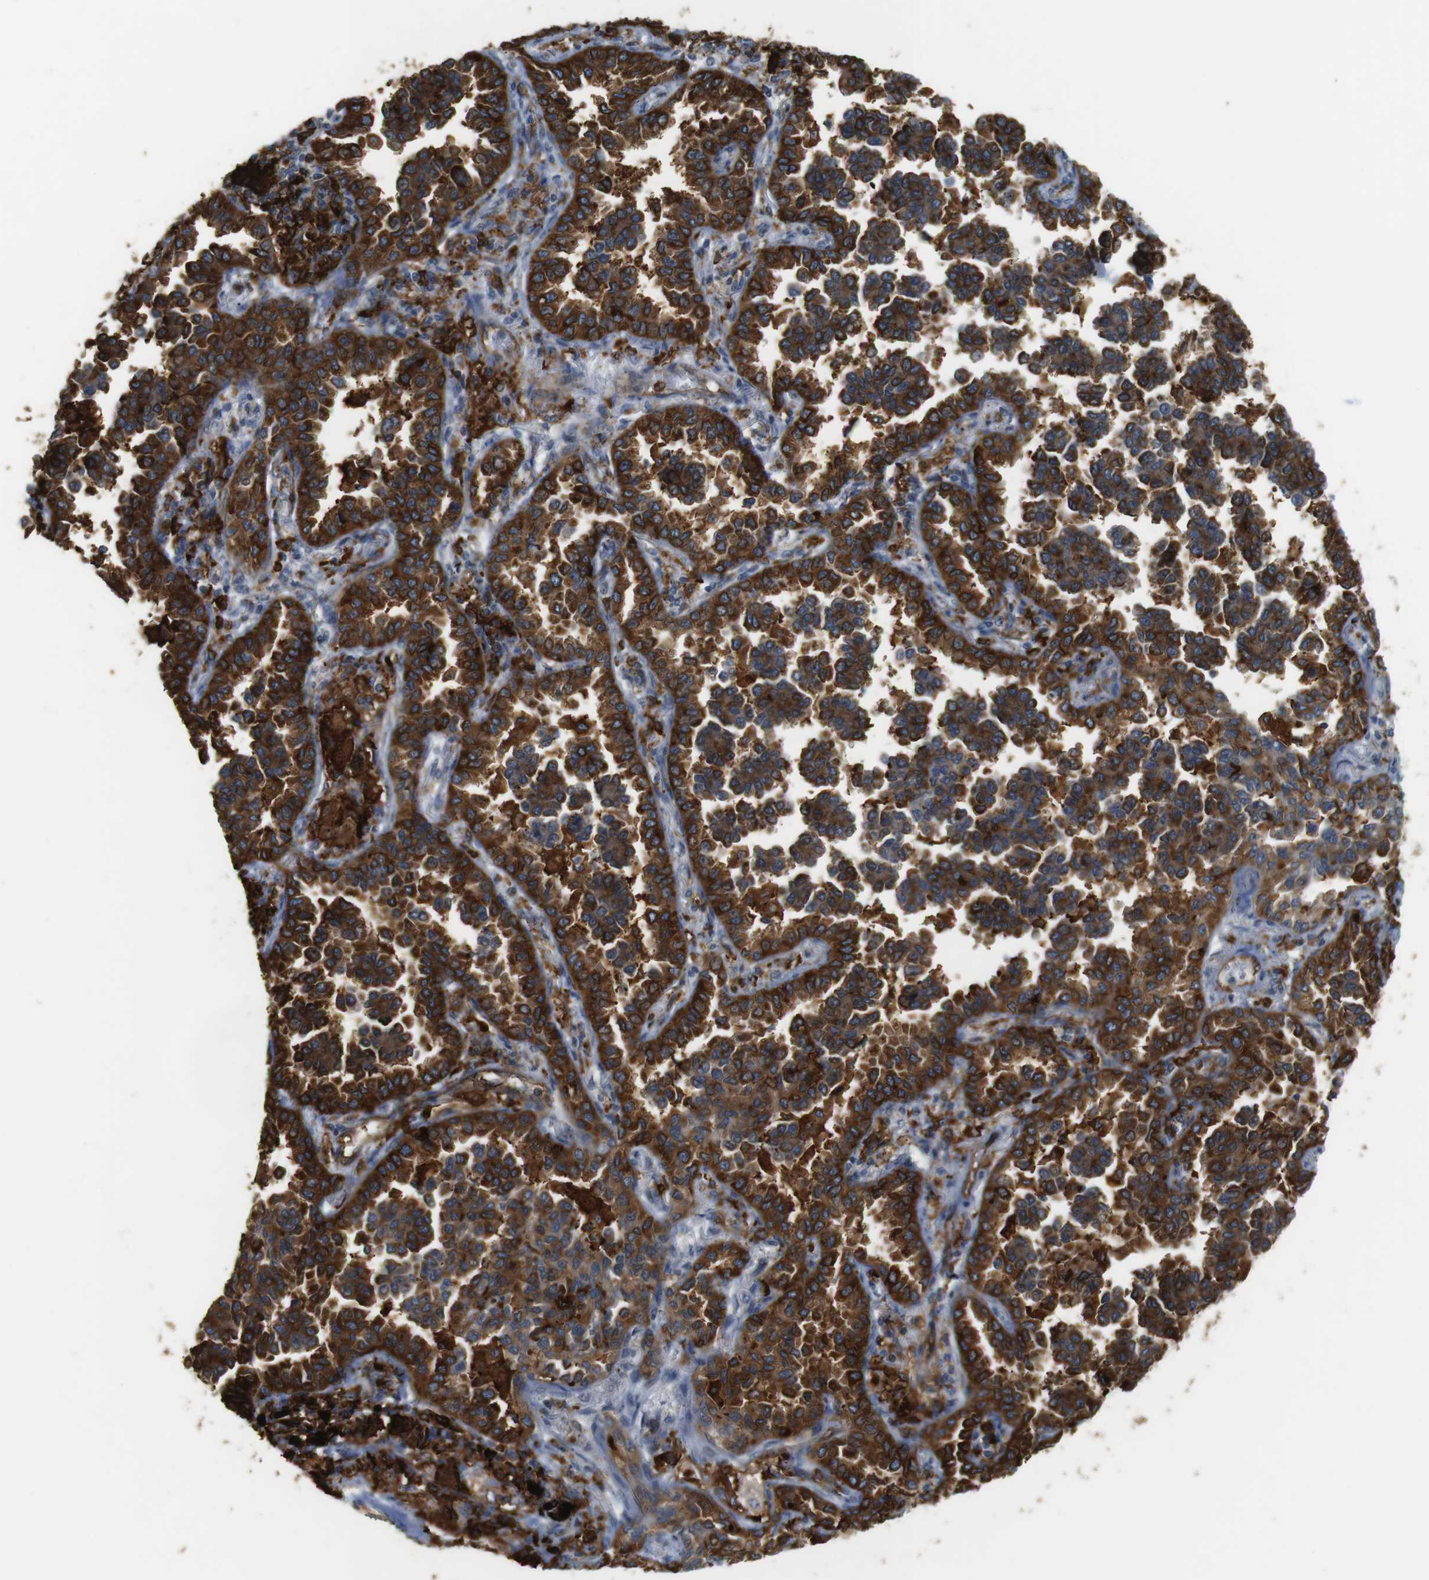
{"staining": {"intensity": "strong", "quantity": ">75%", "location": "cytoplasmic/membranous"}, "tissue": "lung cancer", "cell_type": "Tumor cells", "image_type": "cancer", "snomed": [{"axis": "morphology", "description": "Normal tissue, NOS"}, {"axis": "morphology", "description": "Adenocarcinoma, NOS"}, {"axis": "topography", "description": "Lung"}], "caption": "Lung adenocarcinoma stained with a brown dye exhibits strong cytoplasmic/membranous positive expression in approximately >75% of tumor cells.", "gene": "HLA-DRA", "patient": {"sex": "male", "age": 59}}